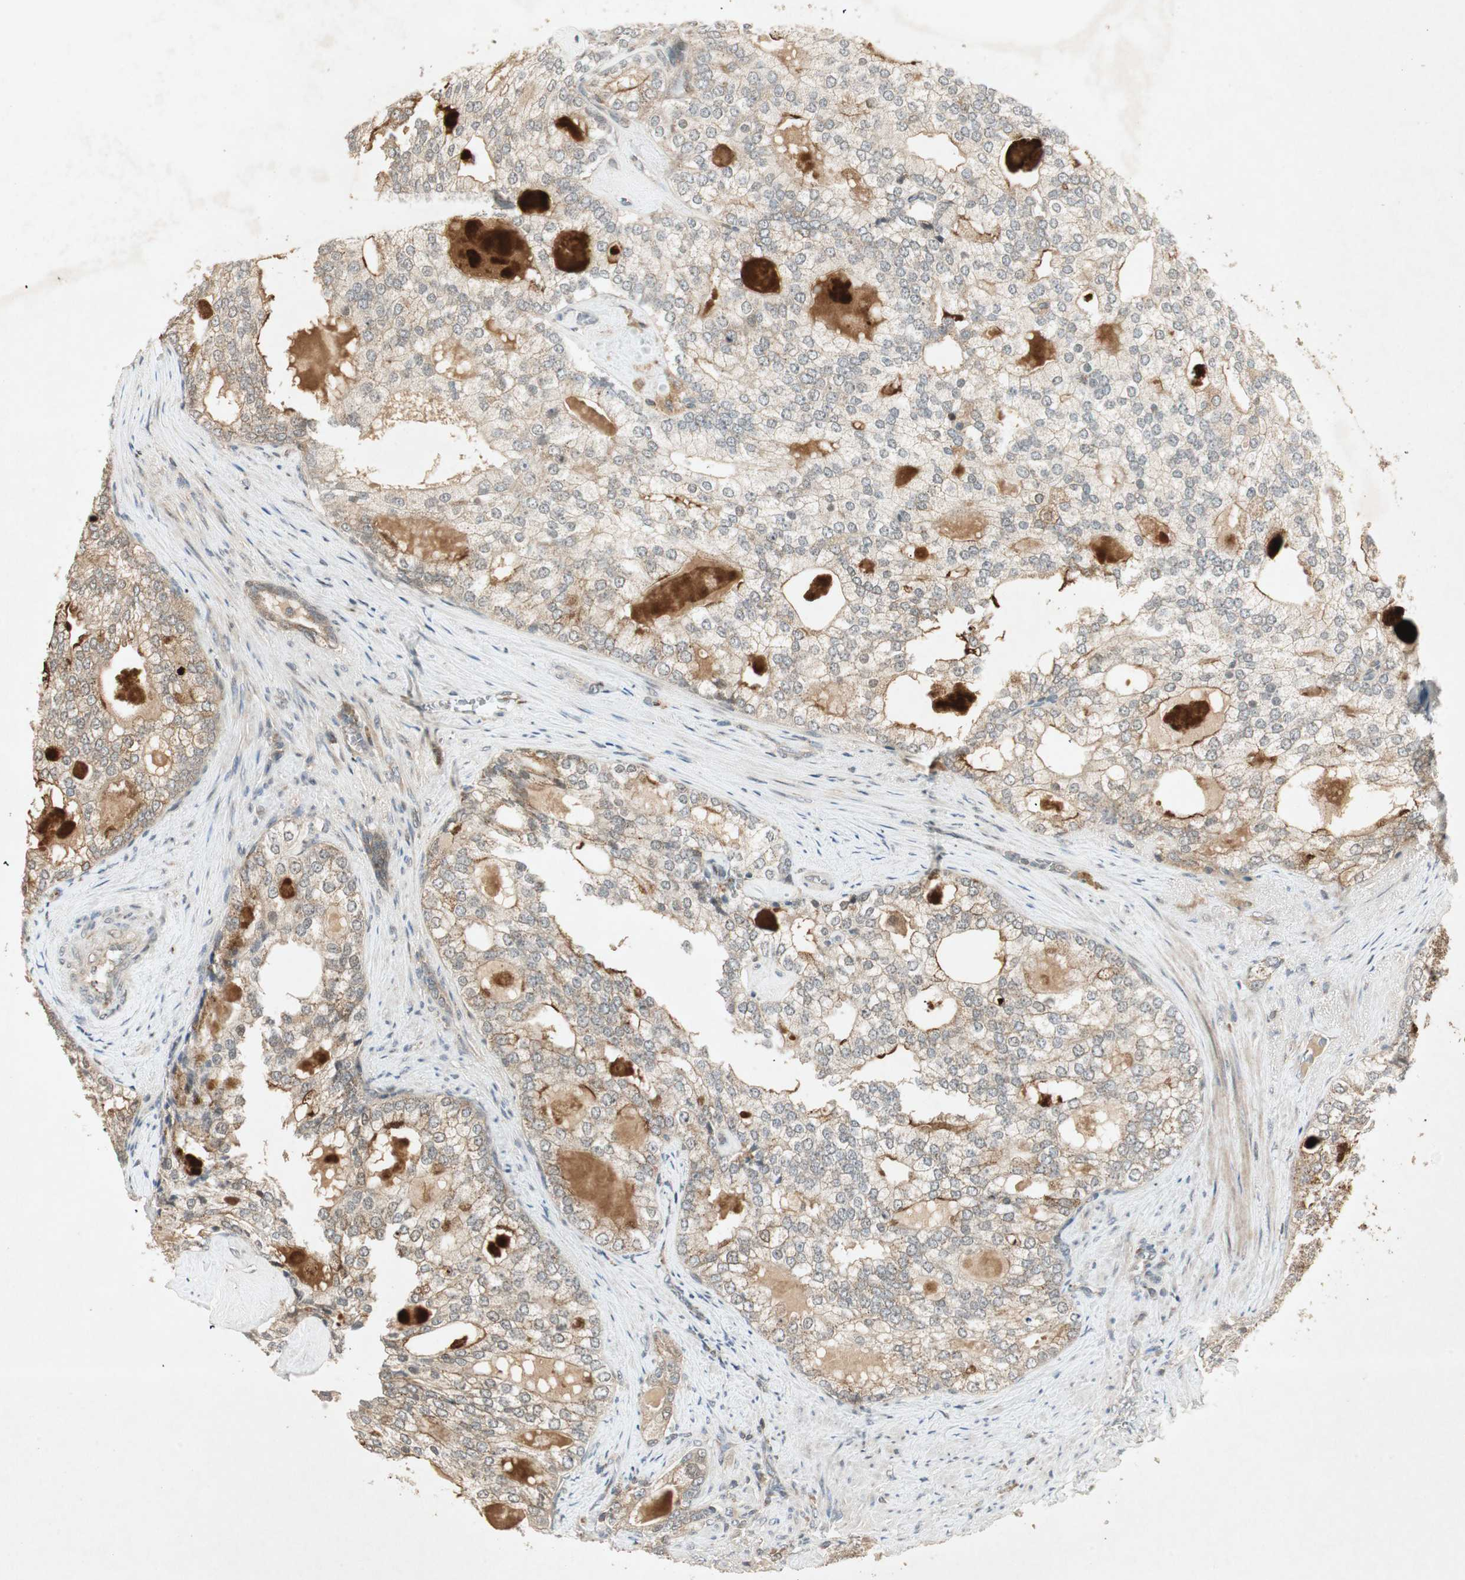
{"staining": {"intensity": "moderate", "quantity": "25%-75%", "location": "cytoplasmic/membranous"}, "tissue": "prostate cancer", "cell_type": "Tumor cells", "image_type": "cancer", "snomed": [{"axis": "morphology", "description": "Adenocarcinoma, High grade"}, {"axis": "topography", "description": "Prostate"}], "caption": "The micrograph shows immunohistochemical staining of prostate cancer. There is moderate cytoplasmic/membranous staining is appreciated in about 25%-75% of tumor cells.", "gene": "USP2", "patient": {"sex": "male", "age": 66}}